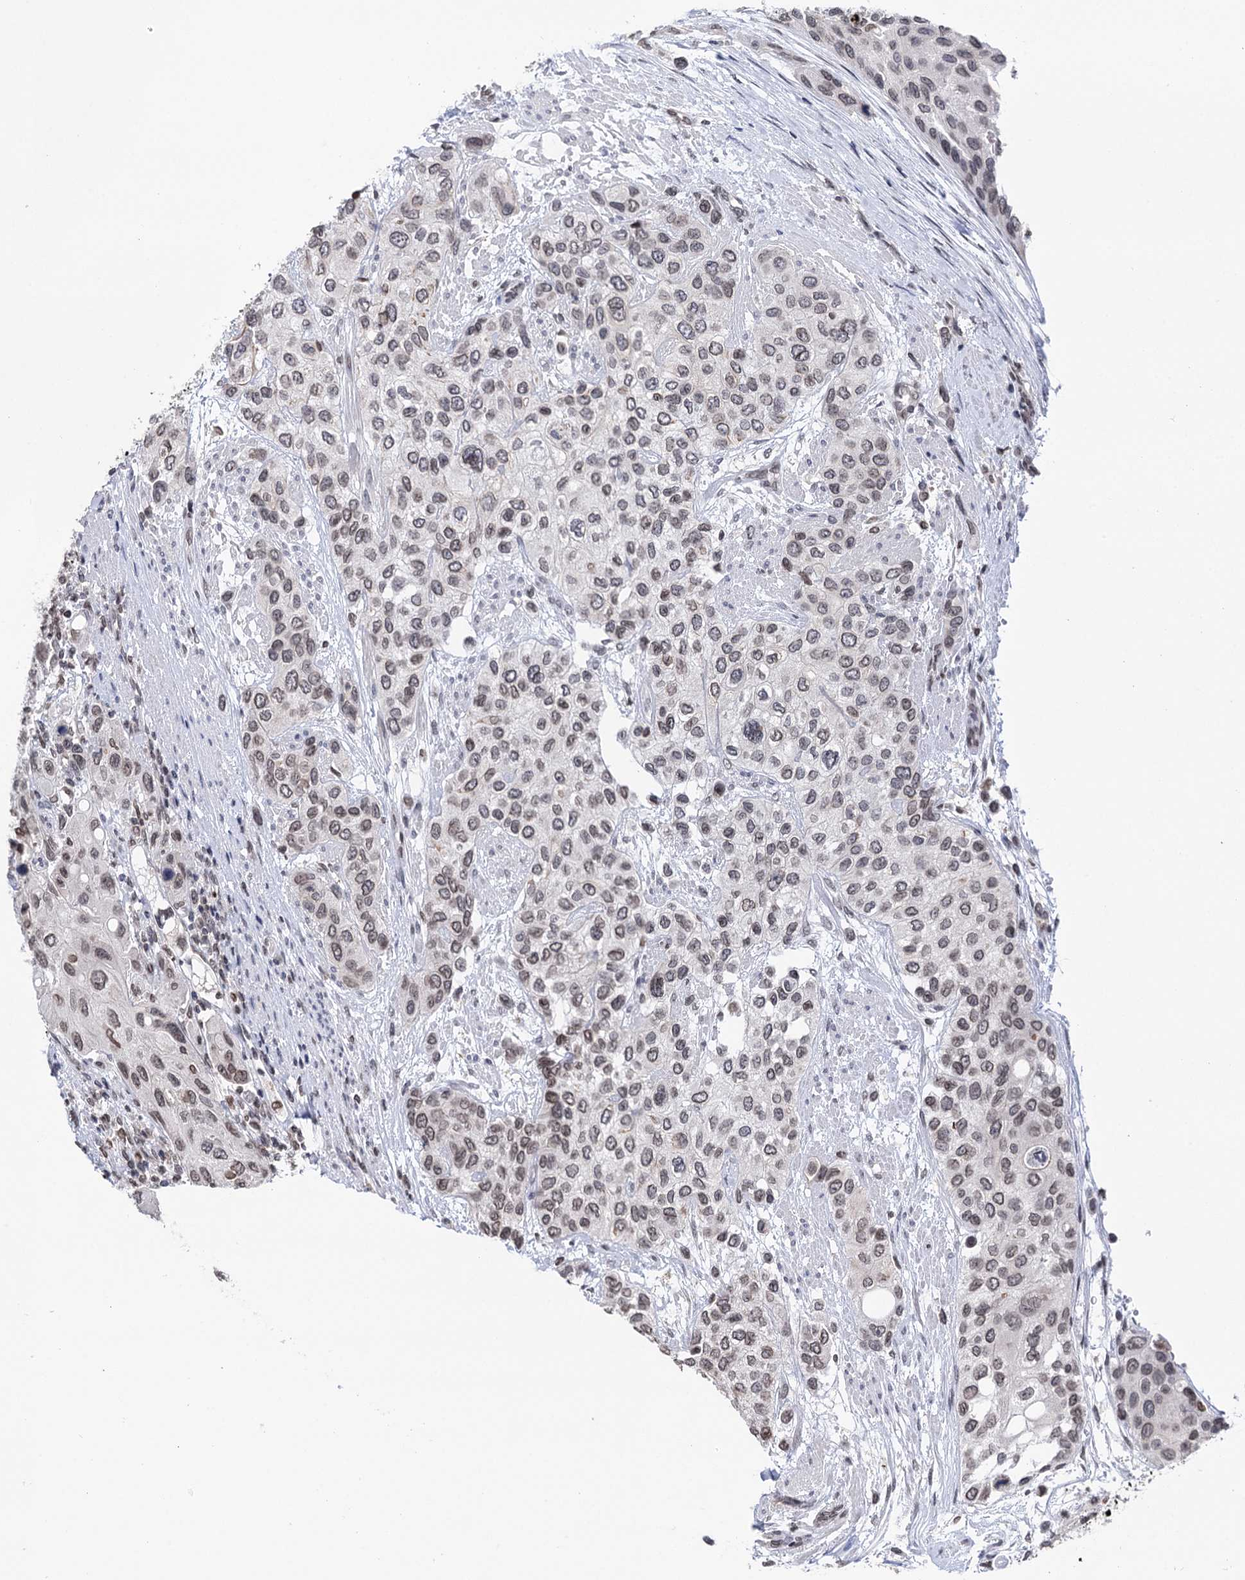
{"staining": {"intensity": "weak", "quantity": ">75%", "location": "nuclear"}, "tissue": "urothelial cancer", "cell_type": "Tumor cells", "image_type": "cancer", "snomed": [{"axis": "morphology", "description": "Normal tissue, NOS"}, {"axis": "morphology", "description": "Urothelial carcinoma, High grade"}, {"axis": "topography", "description": "Vascular tissue"}, {"axis": "topography", "description": "Urinary bladder"}], "caption": "DAB immunohistochemical staining of urothelial carcinoma (high-grade) displays weak nuclear protein expression in about >75% of tumor cells. Using DAB (3,3'-diaminobenzidine) (brown) and hematoxylin (blue) stains, captured at high magnification using brightfield microscopy.", "gene": "CCDC77", "patient": {"sex": "female", "age": 56}}